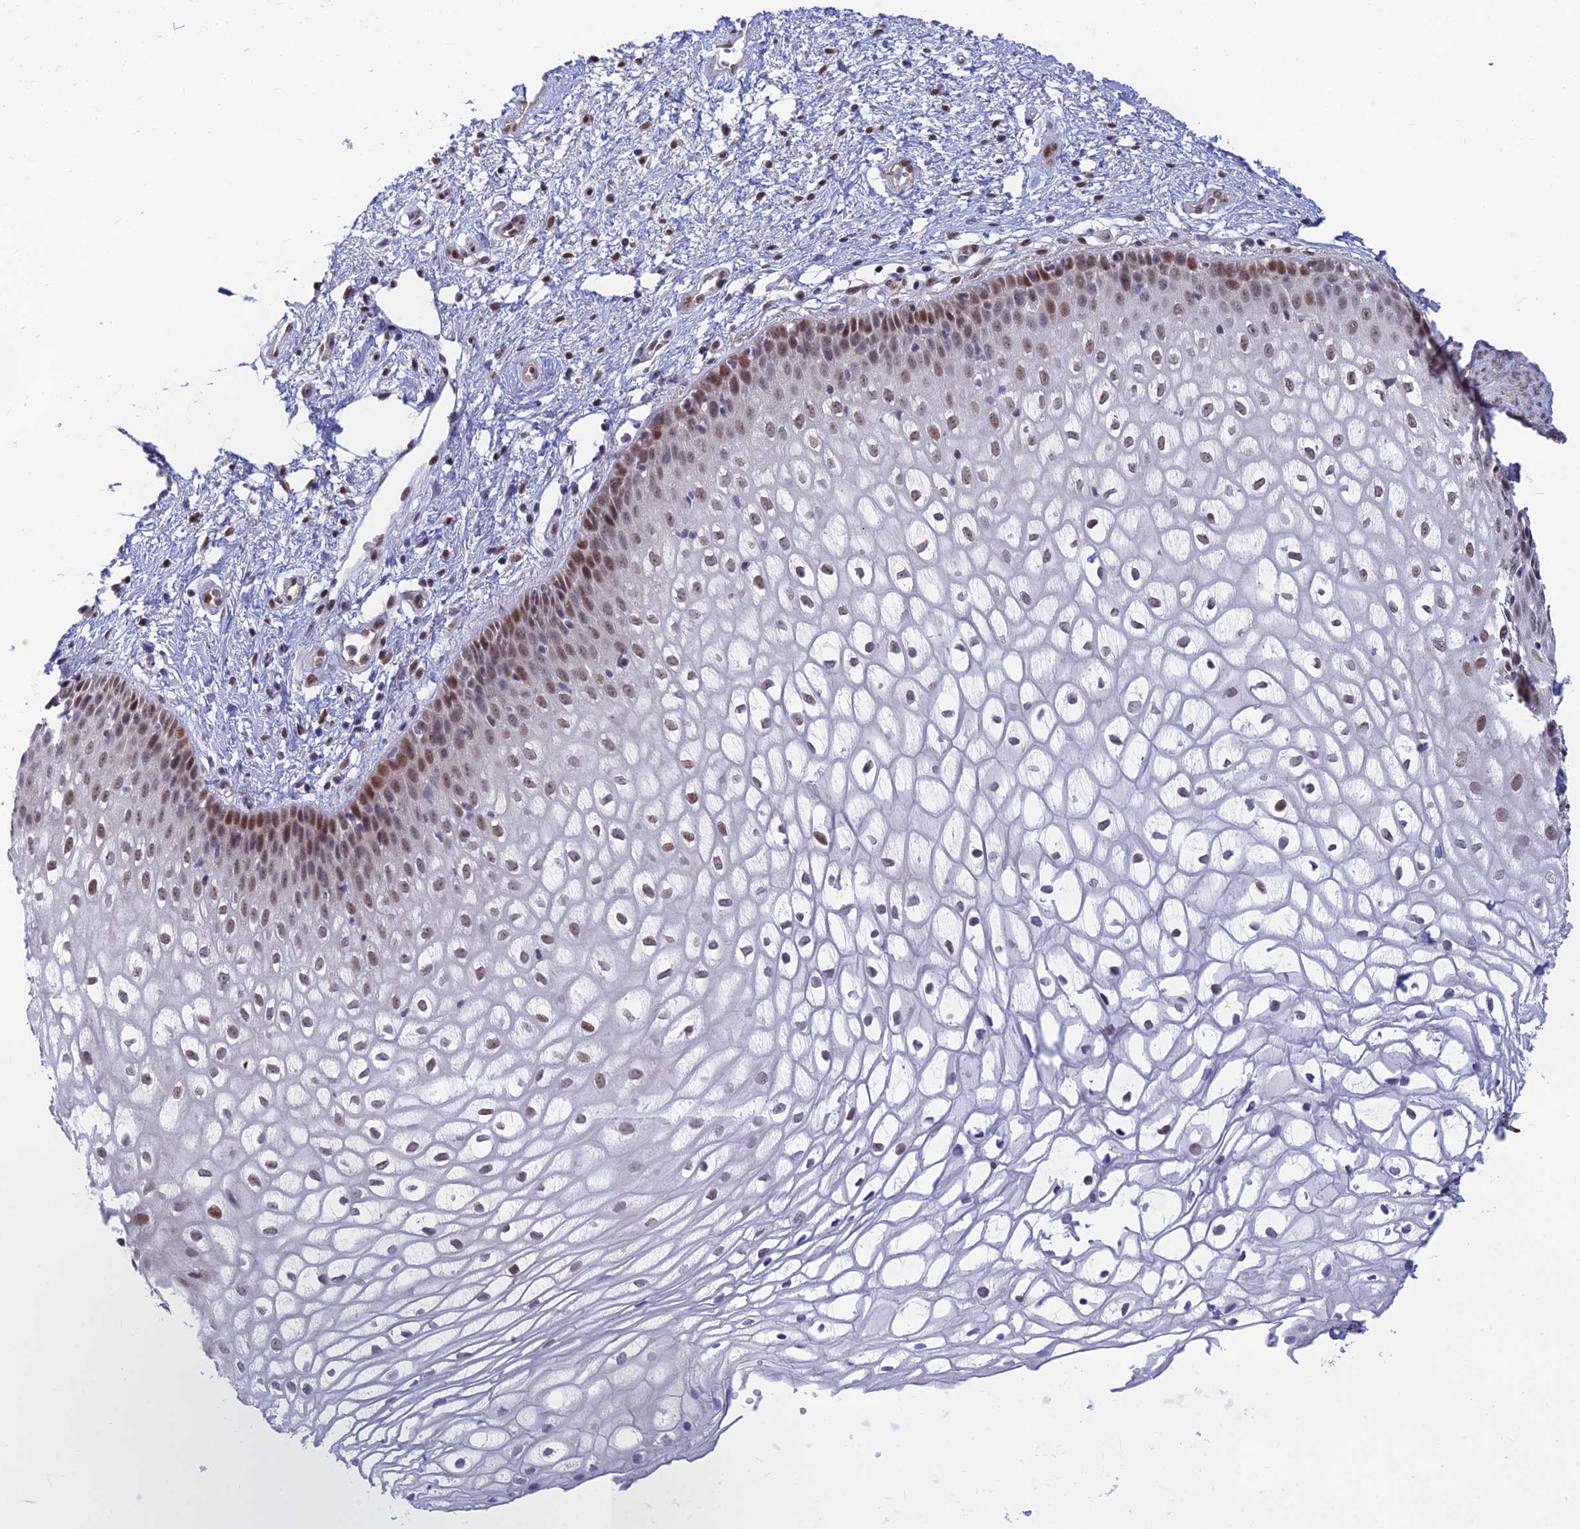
{"staining": {"intensity": "moderate", "quantity": "25%-75%", "location": "nuclear"}, "tissue": "vagina", "cell_type": "Squamous epithelial cells", "image_type": "normal", "snomed": [{"axis": "morphology", "description": "Normal tissue, NOS"}, {"axis": "topography", "description": "Vagina"}], "caption": "Brown immunohistochemical staining in benign human vagina demonstrates moderate nuclear expression in about 25%-75% of squamous epithelial cells.", "gene": "CLK4", "patient": {"sex": "female", "age": 34}}